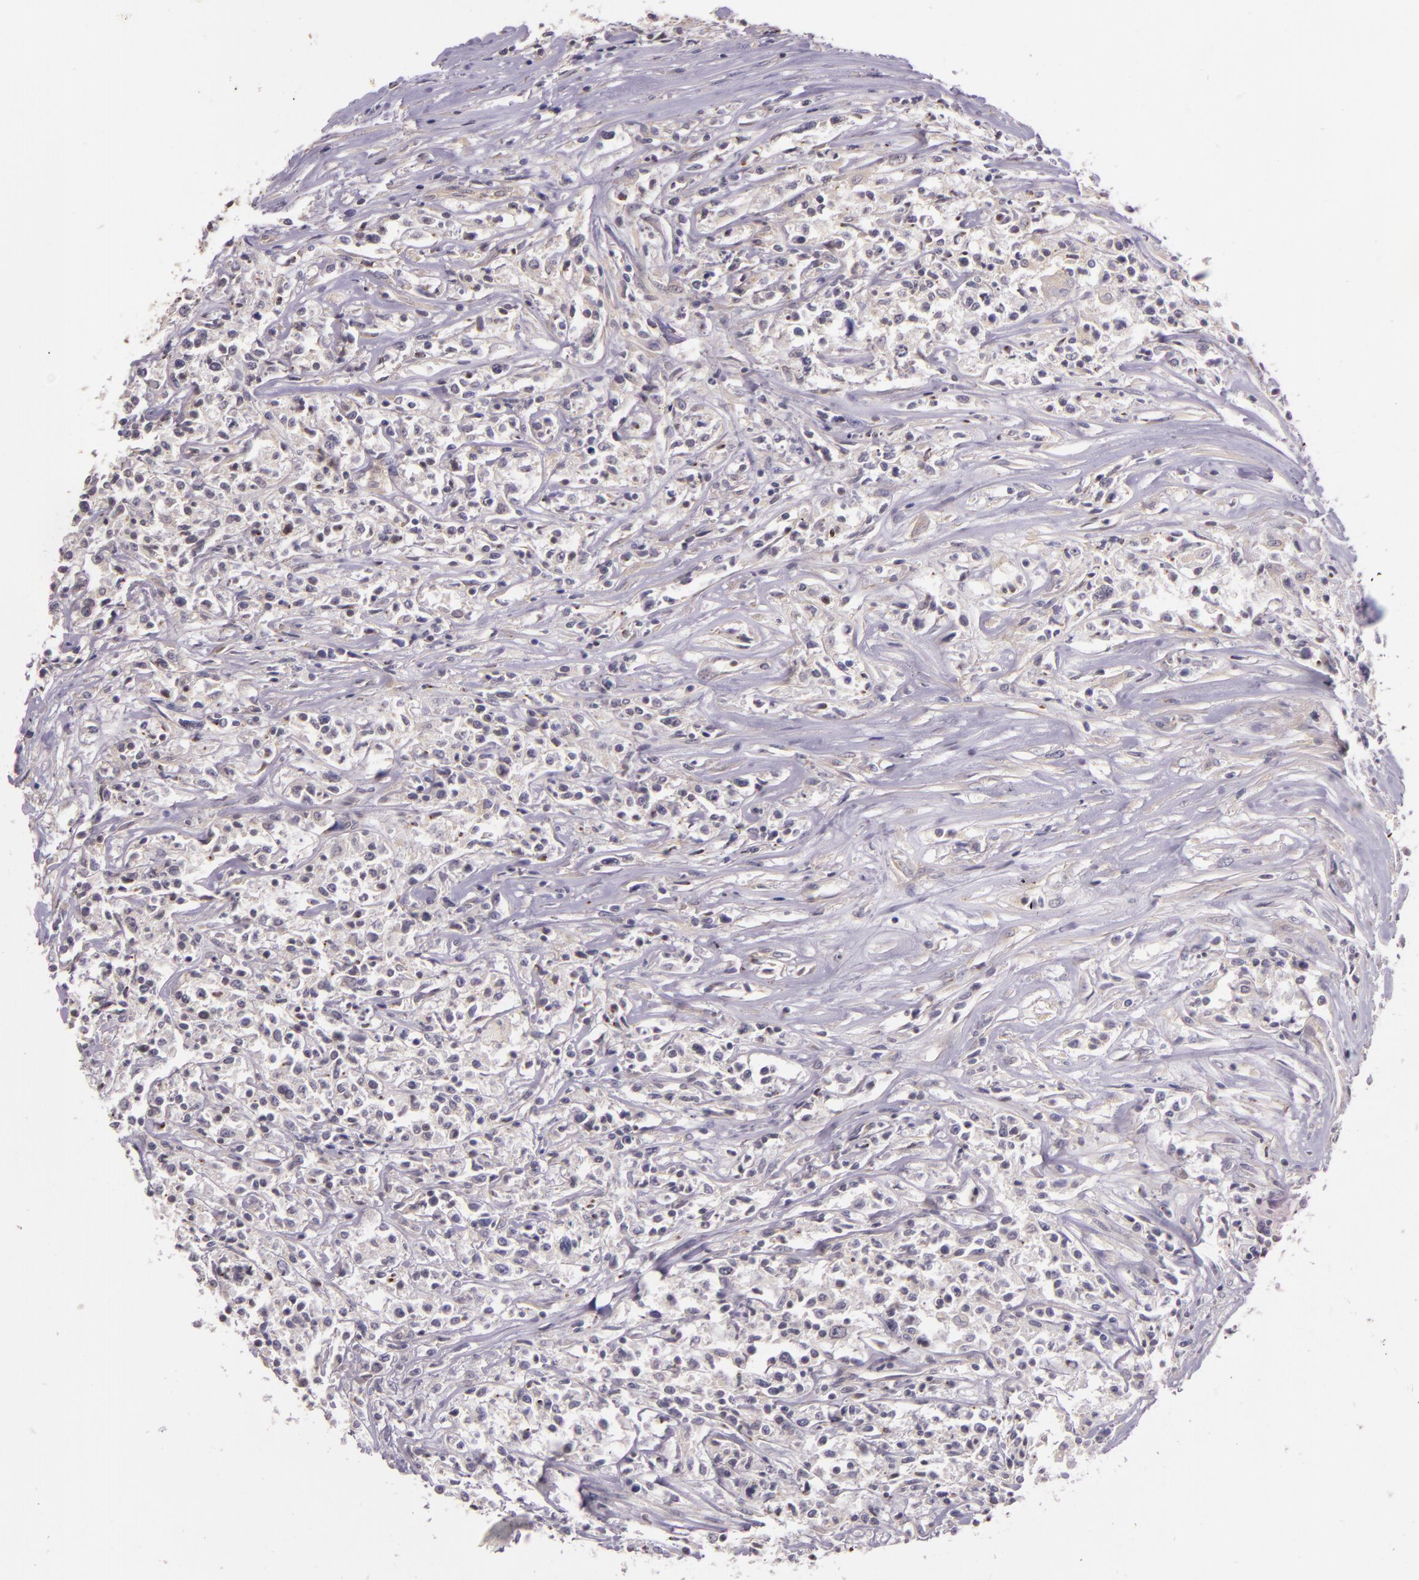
{"staining": {"intensity": "negative", "quantity": "none", "location": "none"}, "tissue": "lymphoma", "cell_type": "Tumor cells", "image_type": "cancer", "snomed": [{"axis": "morphology", "description": "Malignant lymphoma, non-Hodgkin's type, Low grade"}, {"axis": "topography", "description": "Small intestine"}], "caption": "DAB (3,3'-diaminobenzidine) immunohistochemical staining of lymphoma reveals no significant staining in tumor cells.", "gene": "ARMH4", "patient": {"sex": "female", "age": 59}}